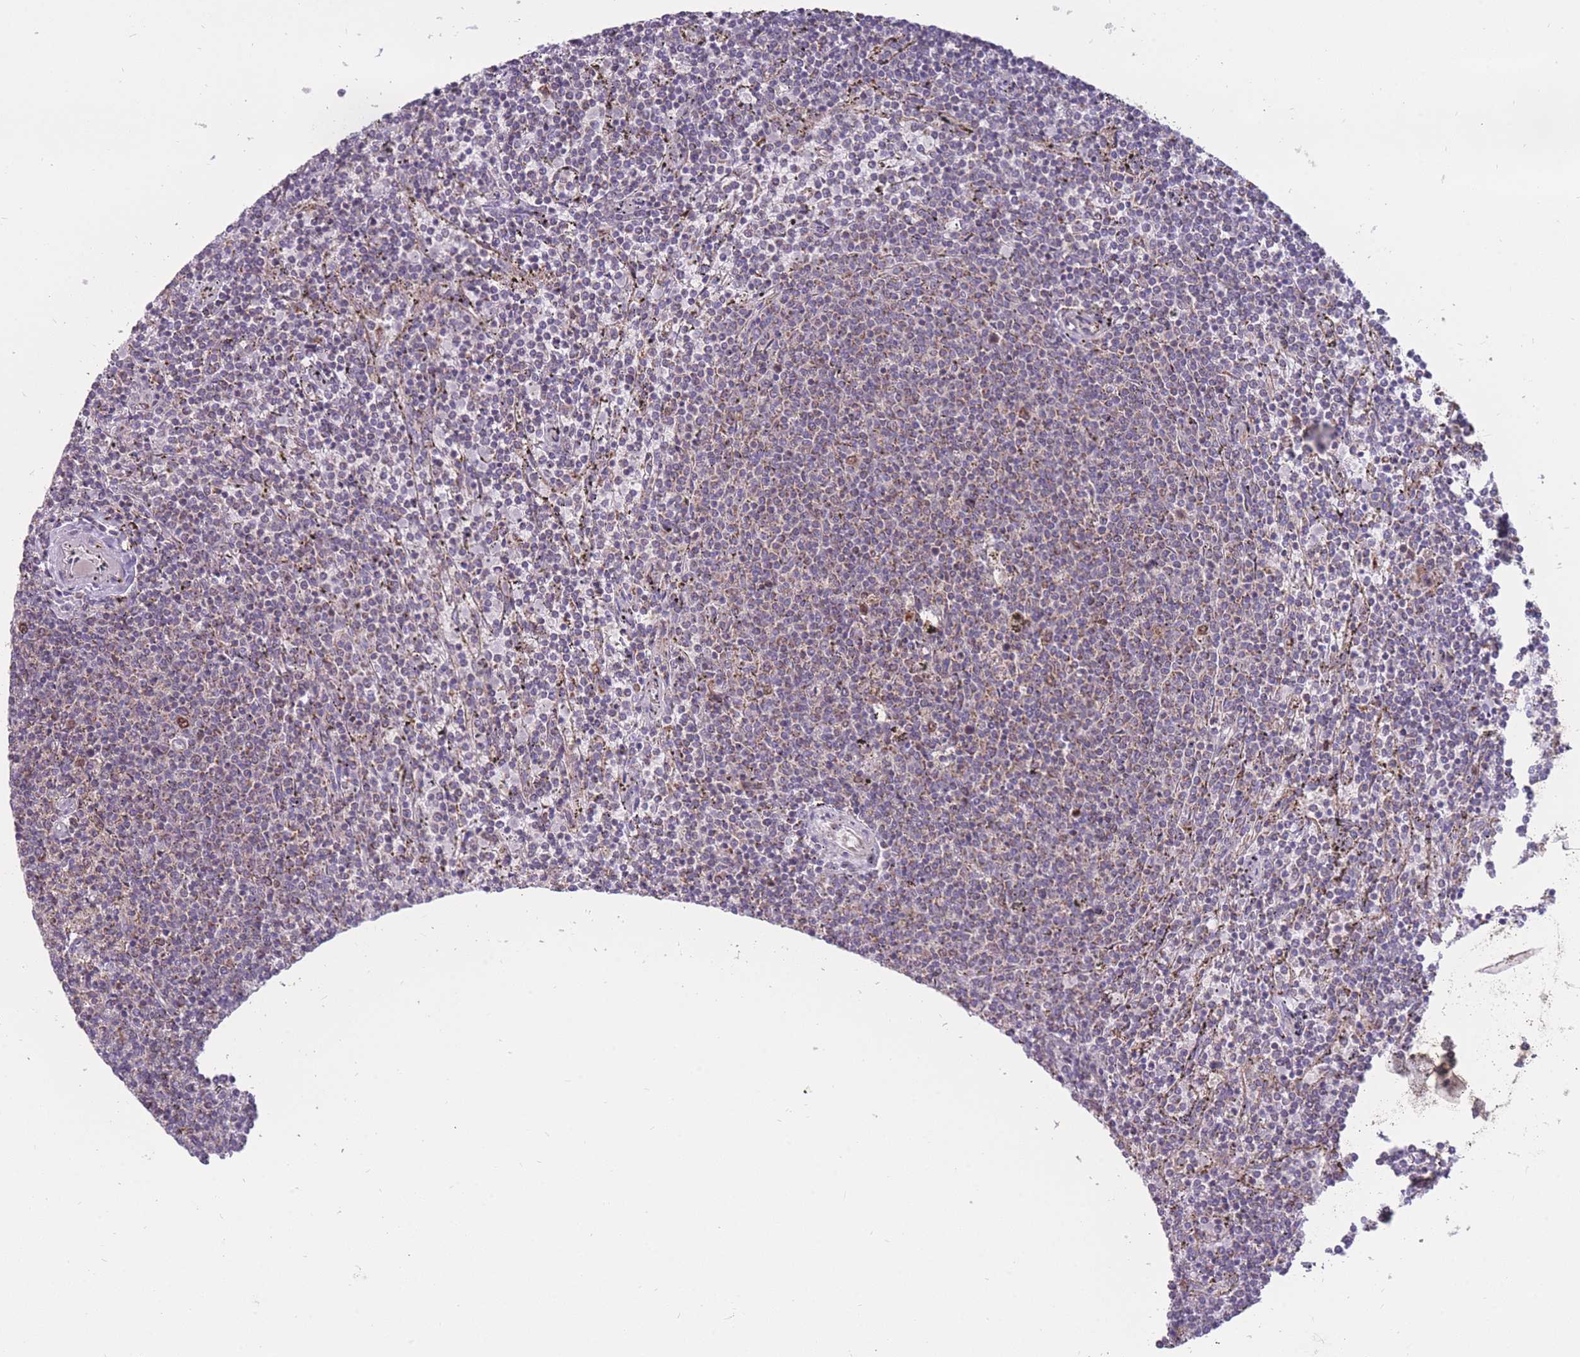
{"staining": {"intensity": "negative", "quantity": "none", "location": "none"}, "tissue": "lymphoma", "cell_type": "Tumor cells", "image_type": "cancer", "snomed": [{"axis": "morphology", "description": "Malignant lymphoma, non-Hodgkin's type, Low grade"}, {"axis": "topography", "description": "Spleen"}], "caption": "Immunohistochemistry (IHC) photomicrograph of neoplastic tissue: human lymphoma stained with DAB (3,3'-diaminobenzidine) reveals no significant protein expression in tumor cells.", "gene": "MCIDAS", "patient": {"sex": "female", "age": 50}}